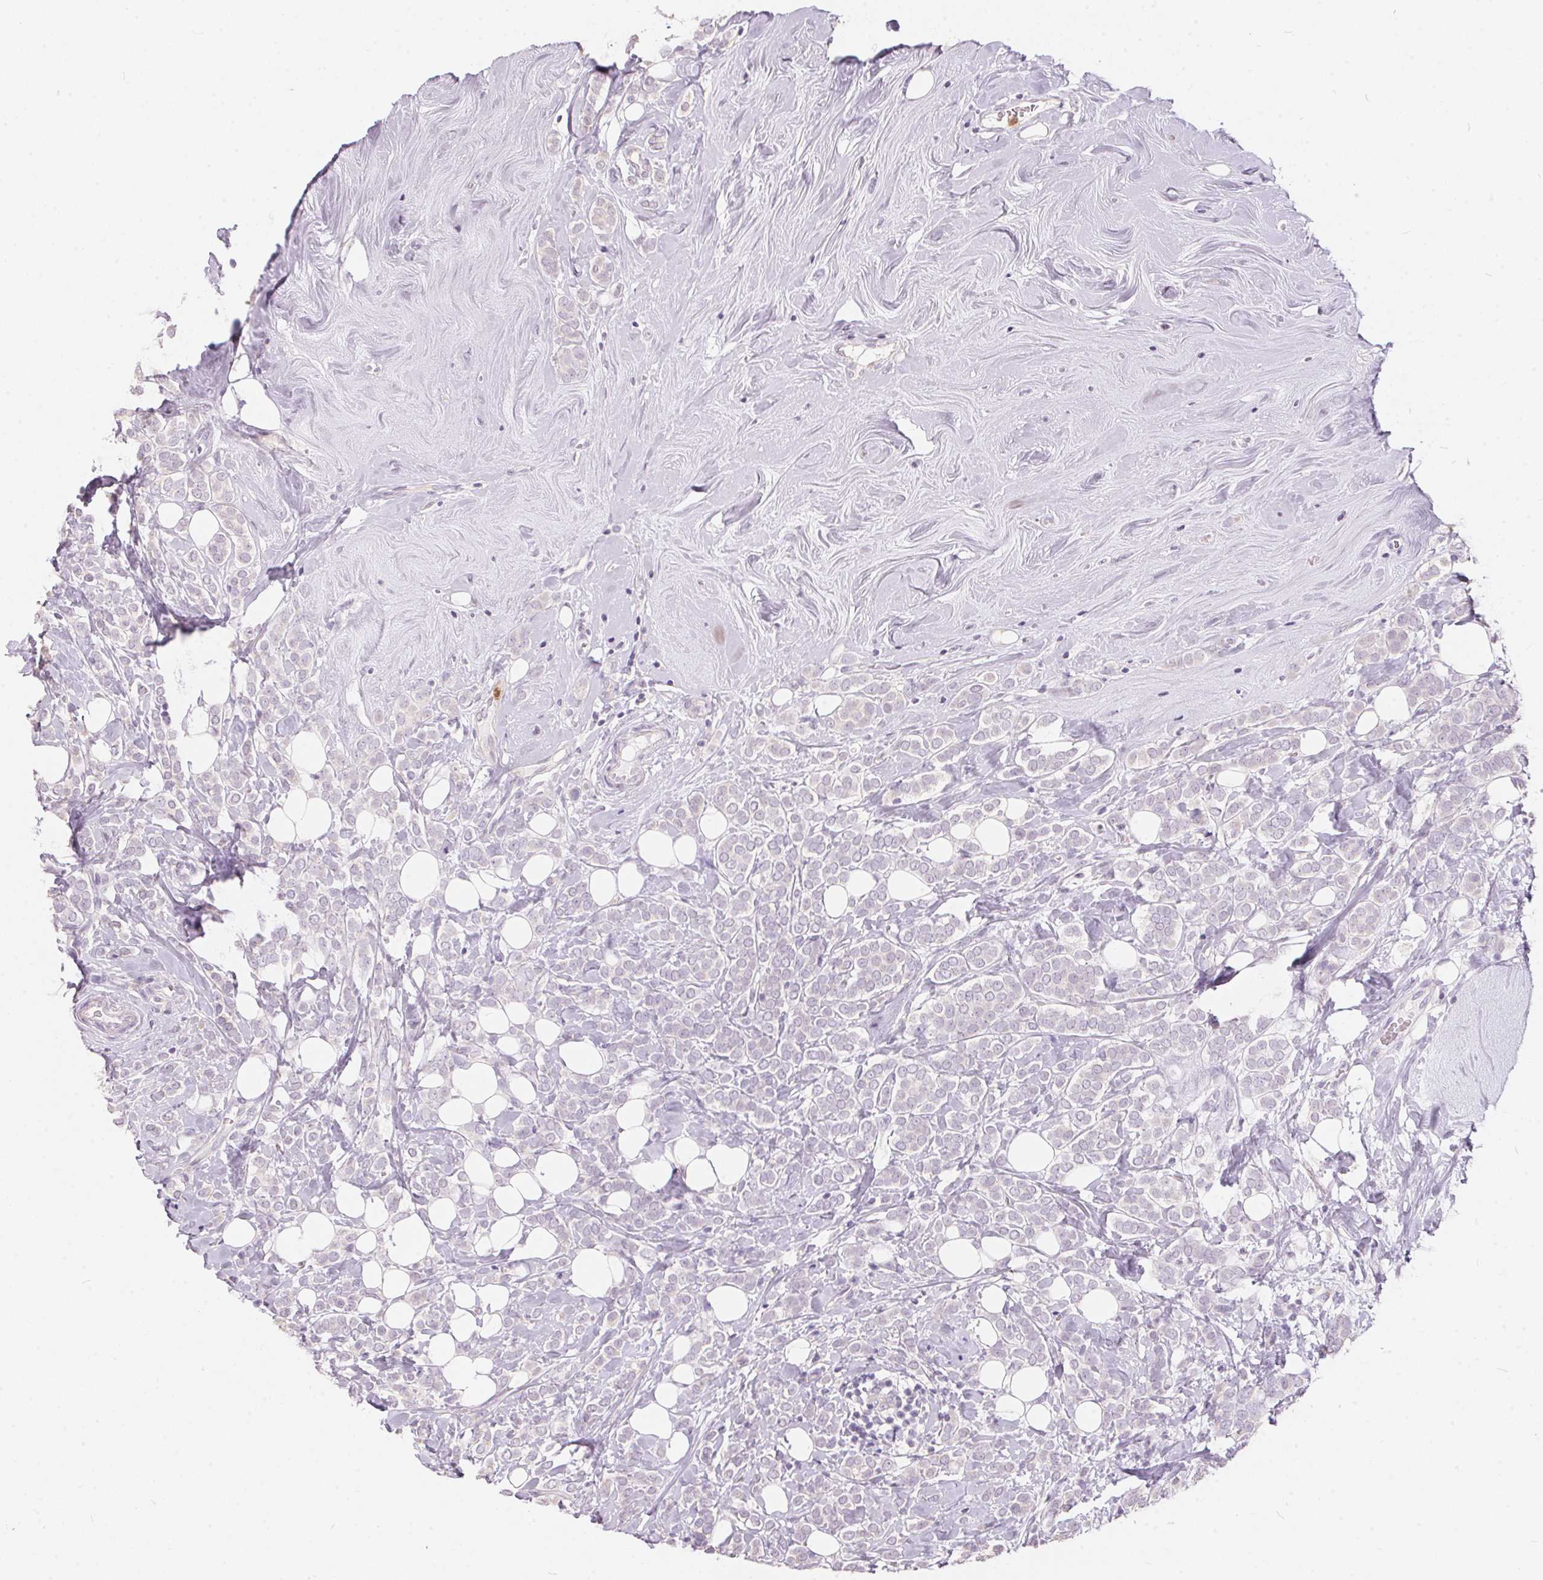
{"staining": {"intensity": "negative", "quantity": "none", "location": "none"}, "tissue": "breast cancer", "cell_type": "Tumor cells", "image_type": "cancer", "snomed": [{"axis": "morphology", "description": "Lobular carcinoma"}, {"axis": "topography", "description": "Breast"}], "caption": "A micrograph of human lobular carcinoma (breast) is negative for staining in tumor cells. The staining is performed using DAB (3,3'-diaminobenzidine) brown chromogen with nuclei counter-stained in using hematoxylin.", "gene": "SERPINB1", "patient": {"sex": "female", "age": 49}}